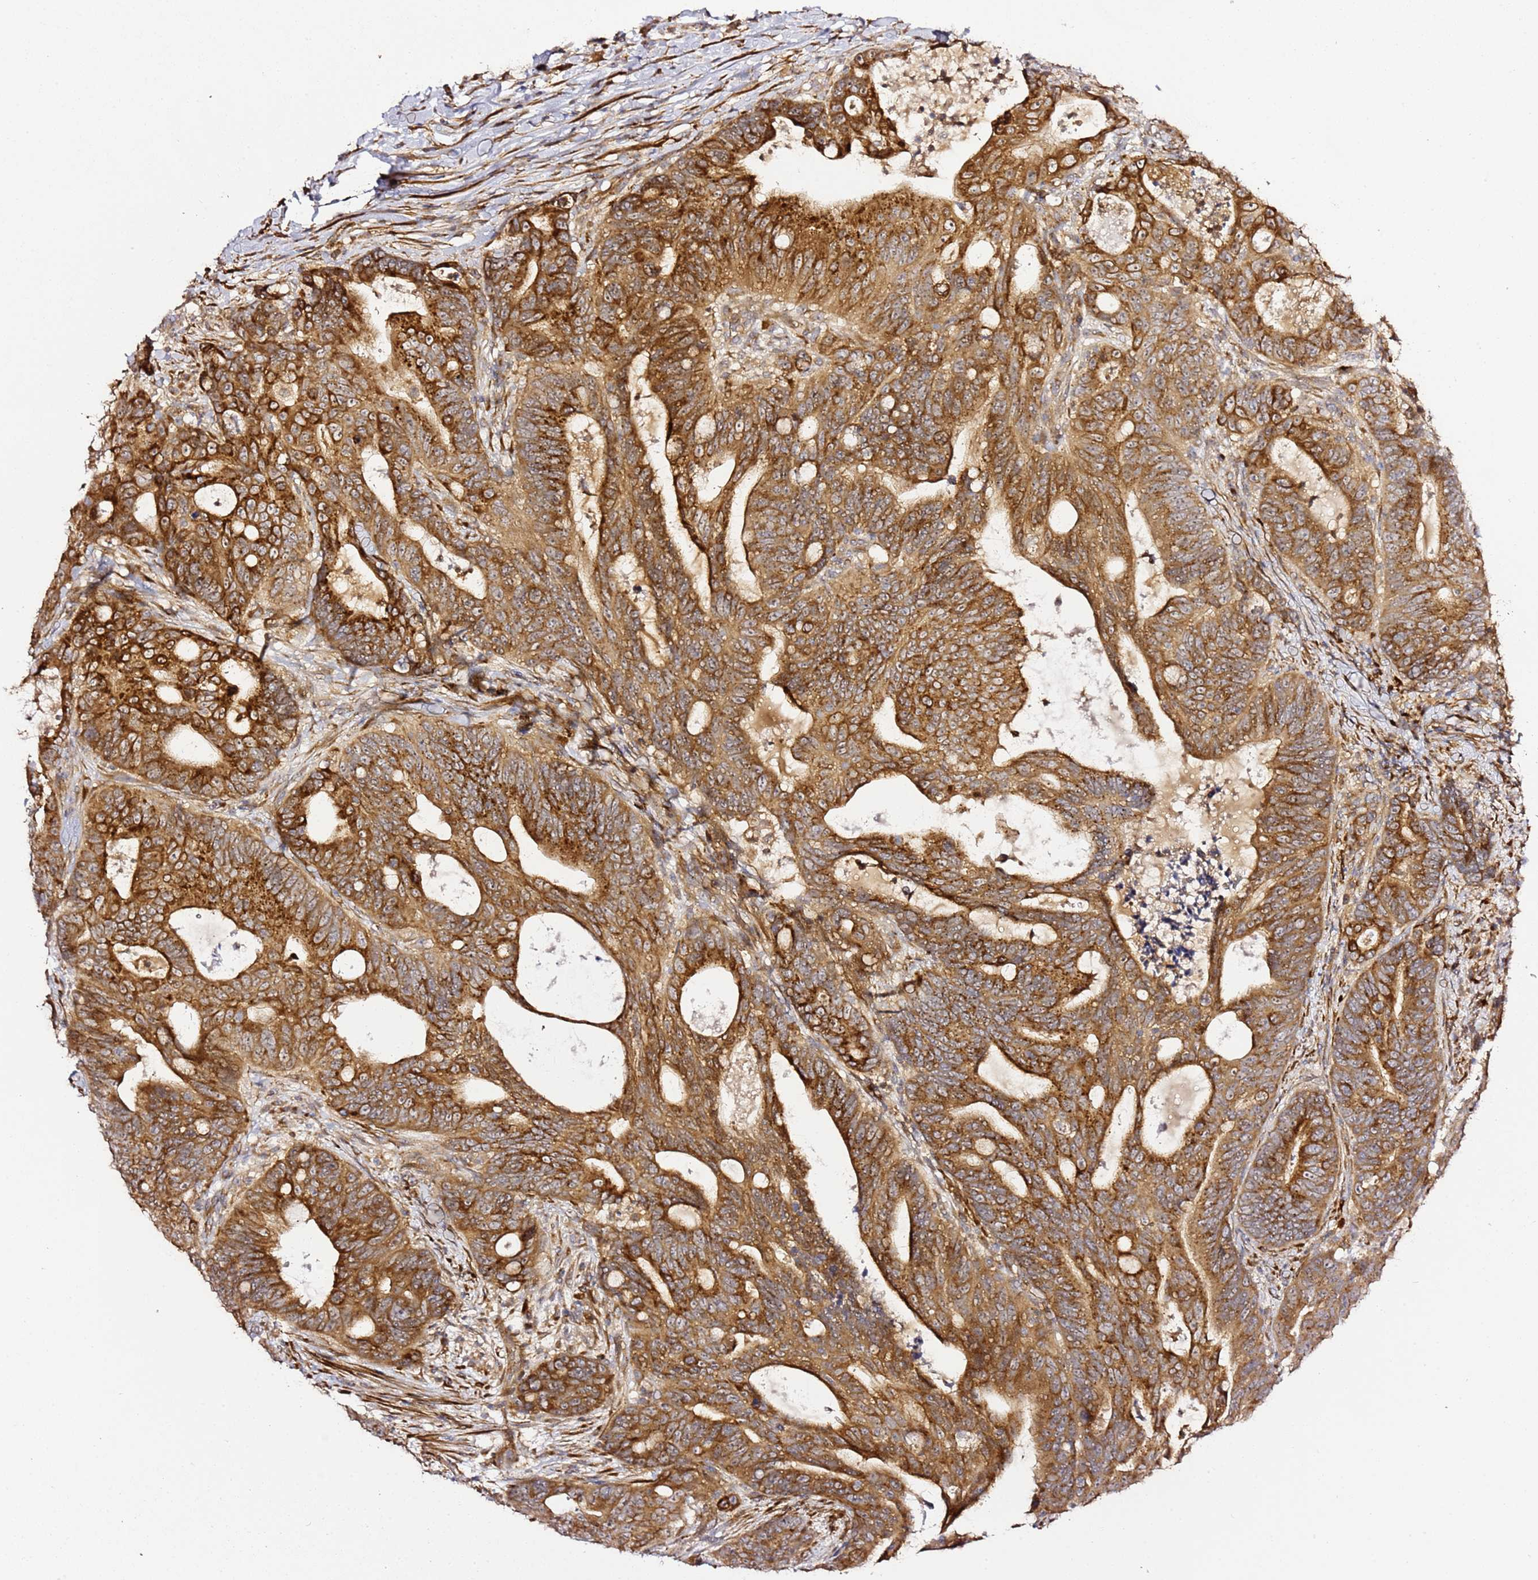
{"staining": {"intensity": "strong", "quantity": ">75%", "location": "cytoplasmic/membranous"}, "tissue": "colorectal cancer", "cell_type": "Tumor cells", "image_type": "cancer", "snomed": [{"axis": "morphology", "description": "Adenocarcinoma, NOS"}, {"axis": "topography", "description": "Colon"}], "caption": "About >75% of tumor cells in colorectal cancer (adenocarcinoma) demonstrate strong cytoplasmic/membranous protein staining as visualized by brown immunohistochemical staining.", "gene": "PVRIG", "patient": {"sex": "female", "age": 82}}